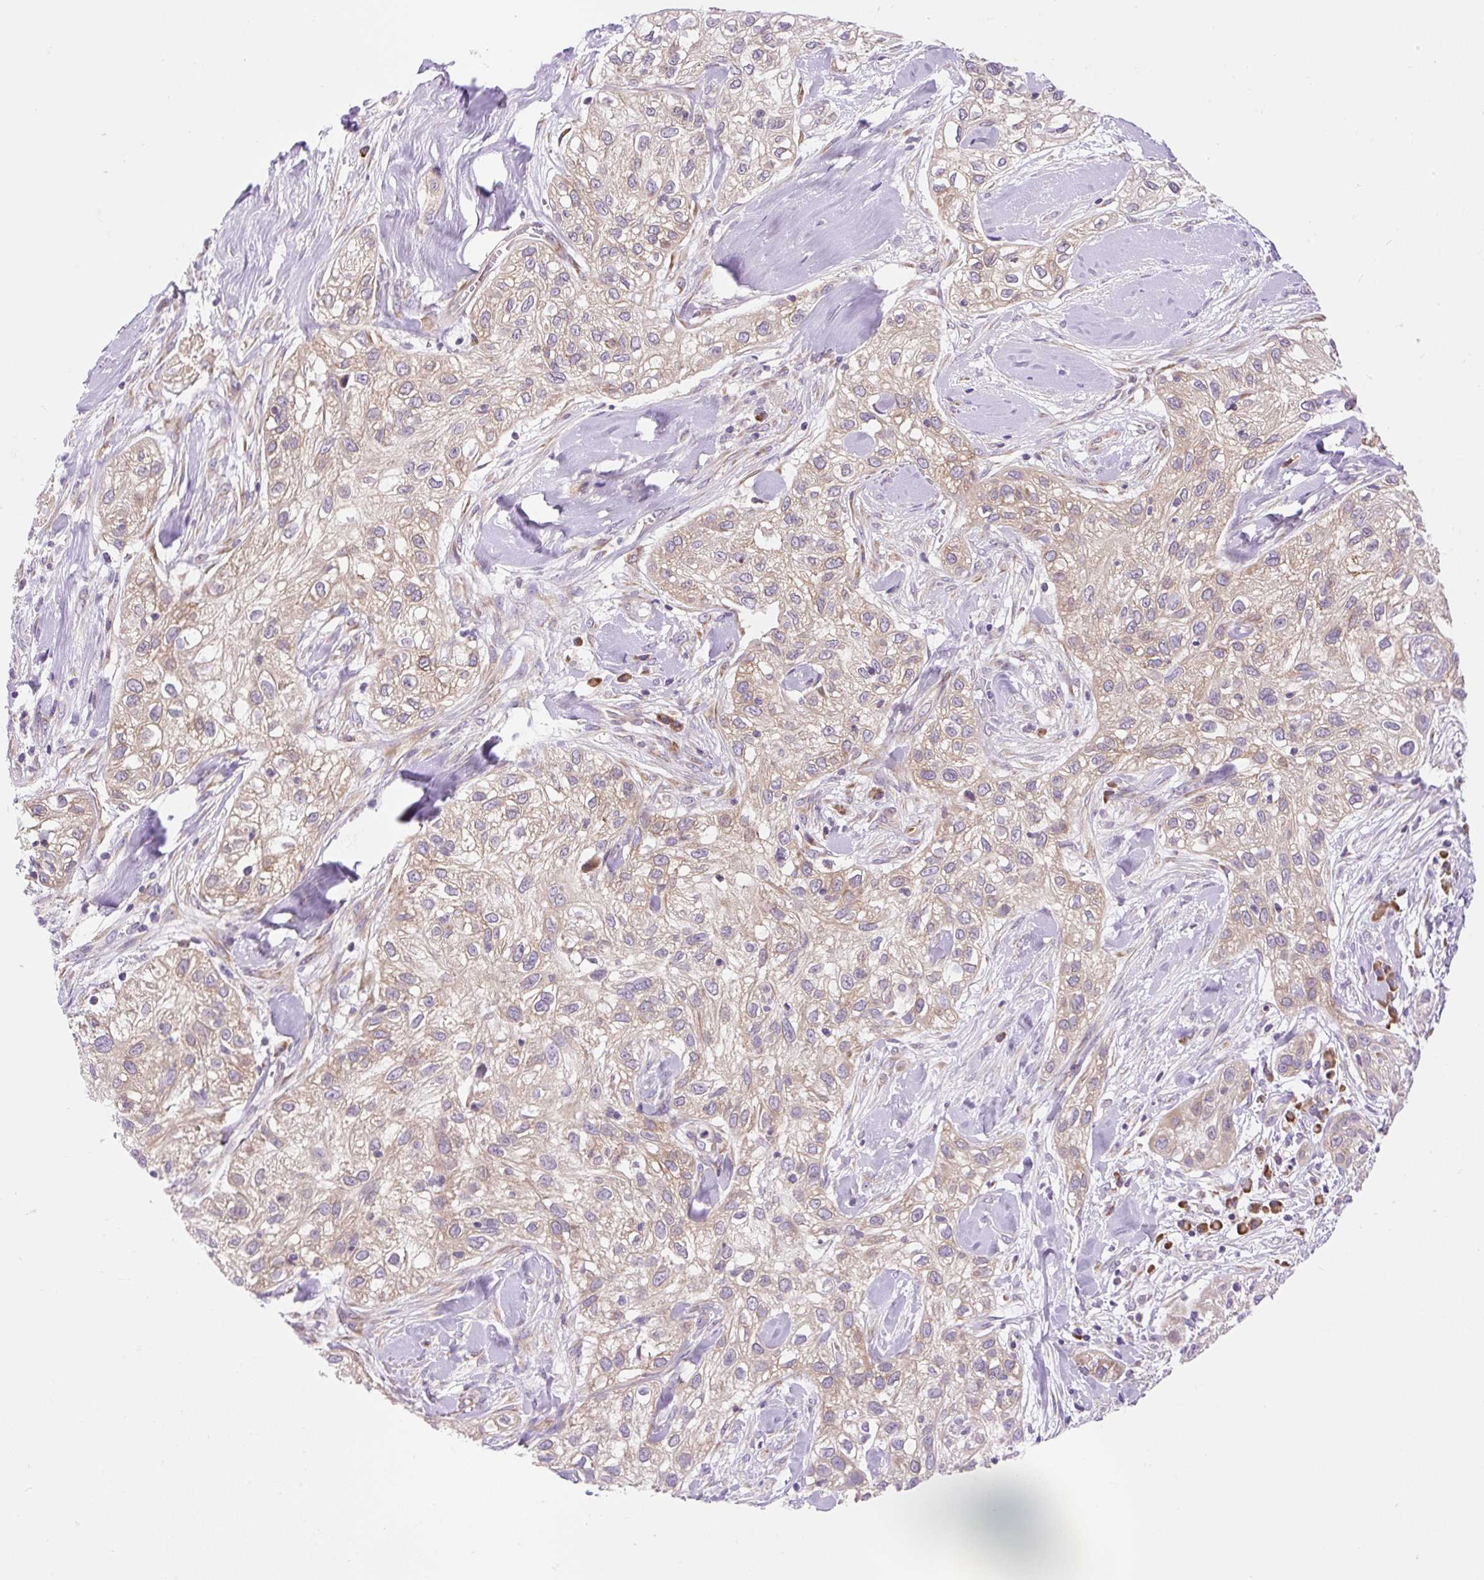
{"staining": {"intensity": "weak", "quantity": "25%-75%", "location": "cytoplasmic/membranous"}, "tissue": "skin cancer", "cell_type": "Tumor cells", "image_type": "cancer", "snomed": [{"axis": "morphology", "description": "Squamous cell carcinoma, NOS"}, {"axis": "topography", "description": "Skin"}], "caption": "There is low levels of weak cytoplasmic/membranous staining in tumor cells of skin squamous cell carcinoma, as demonstrated by immunohistochemical staining (brown color).", "gene": "GPR45", "patient": {"sex": "male", "age": 82}}